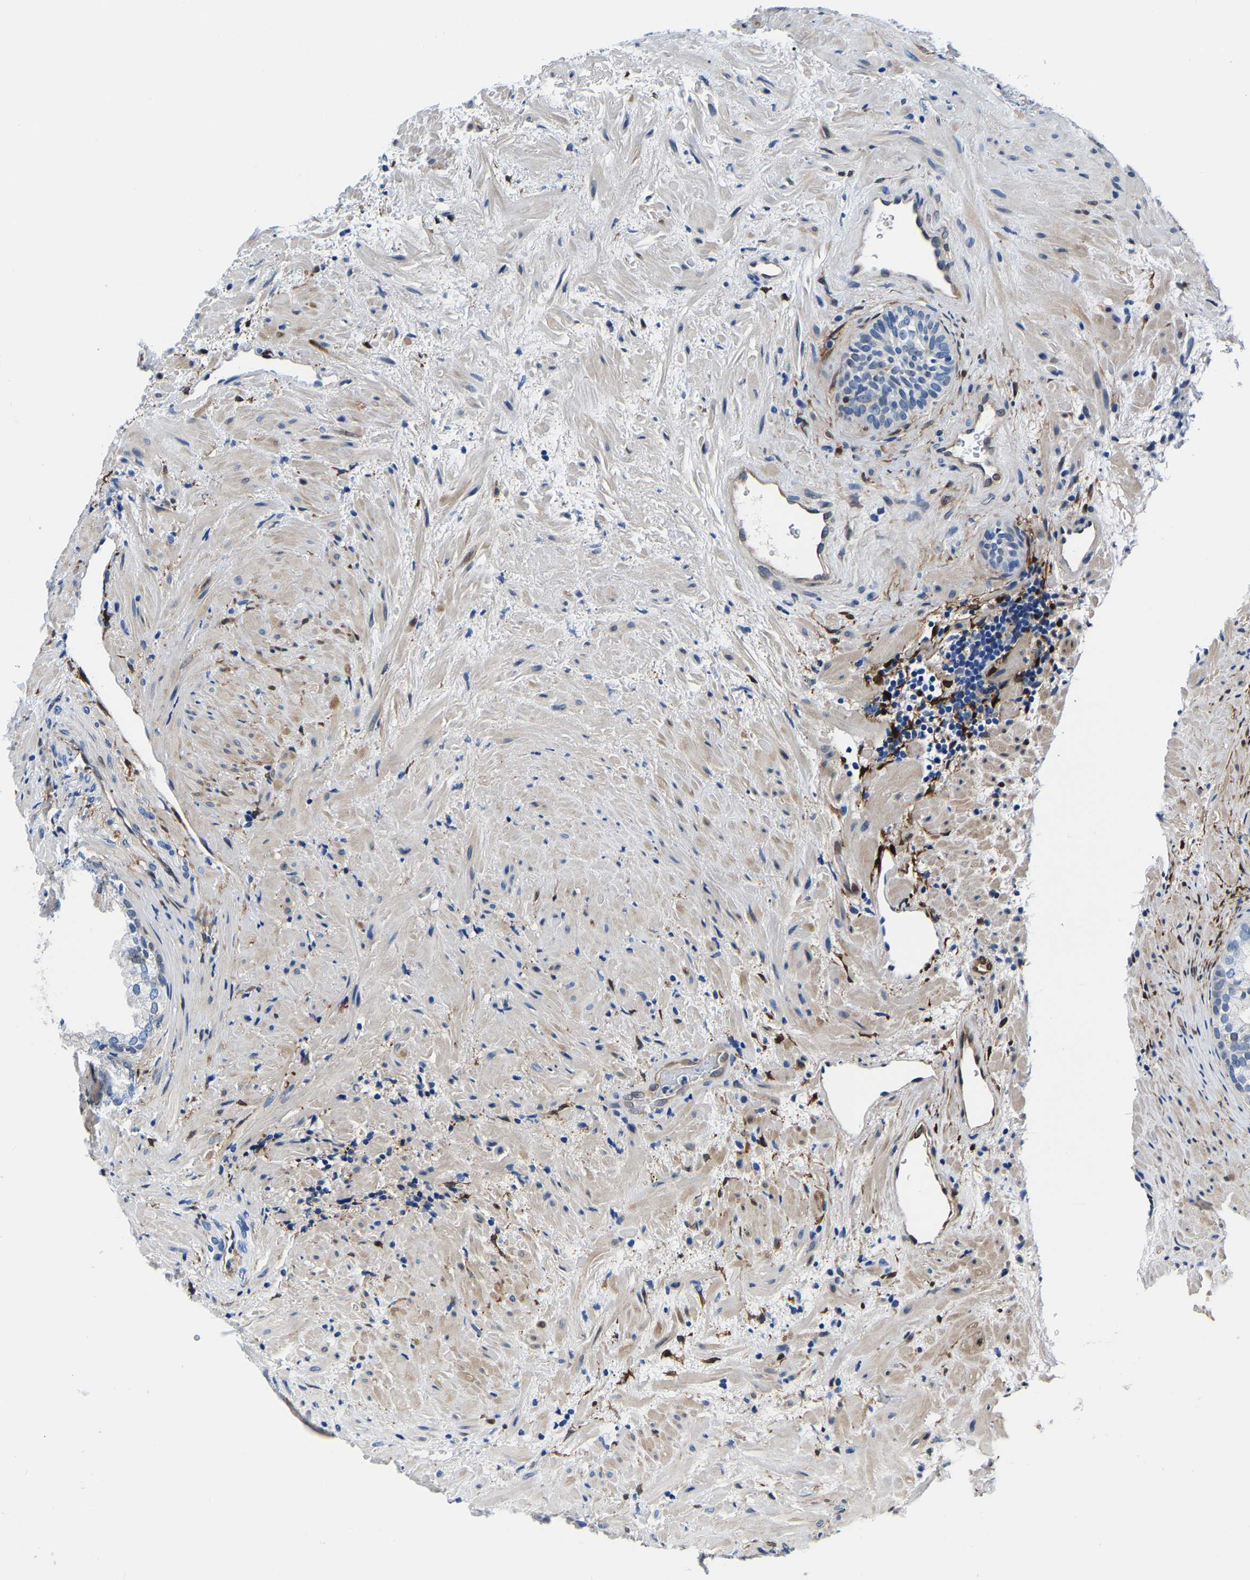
{"staining": {"intensity": "negative", "quantity": "none", "location": "none"}, "tissue": "prostate", "cell_type": "Glandular cells", "image_type": "normal", "snomed": [{"axis": "morphology", "description": "Normal tissue, NOS"}, {"axis": "topography", "description": "Prostate"}], "caption": "Prostate stained for a protein using immunohistochemistry (IHC) exhibits no staining glandular cells.", "gene": "S100A13", "patient": {"sex": "male", "age": 76}}